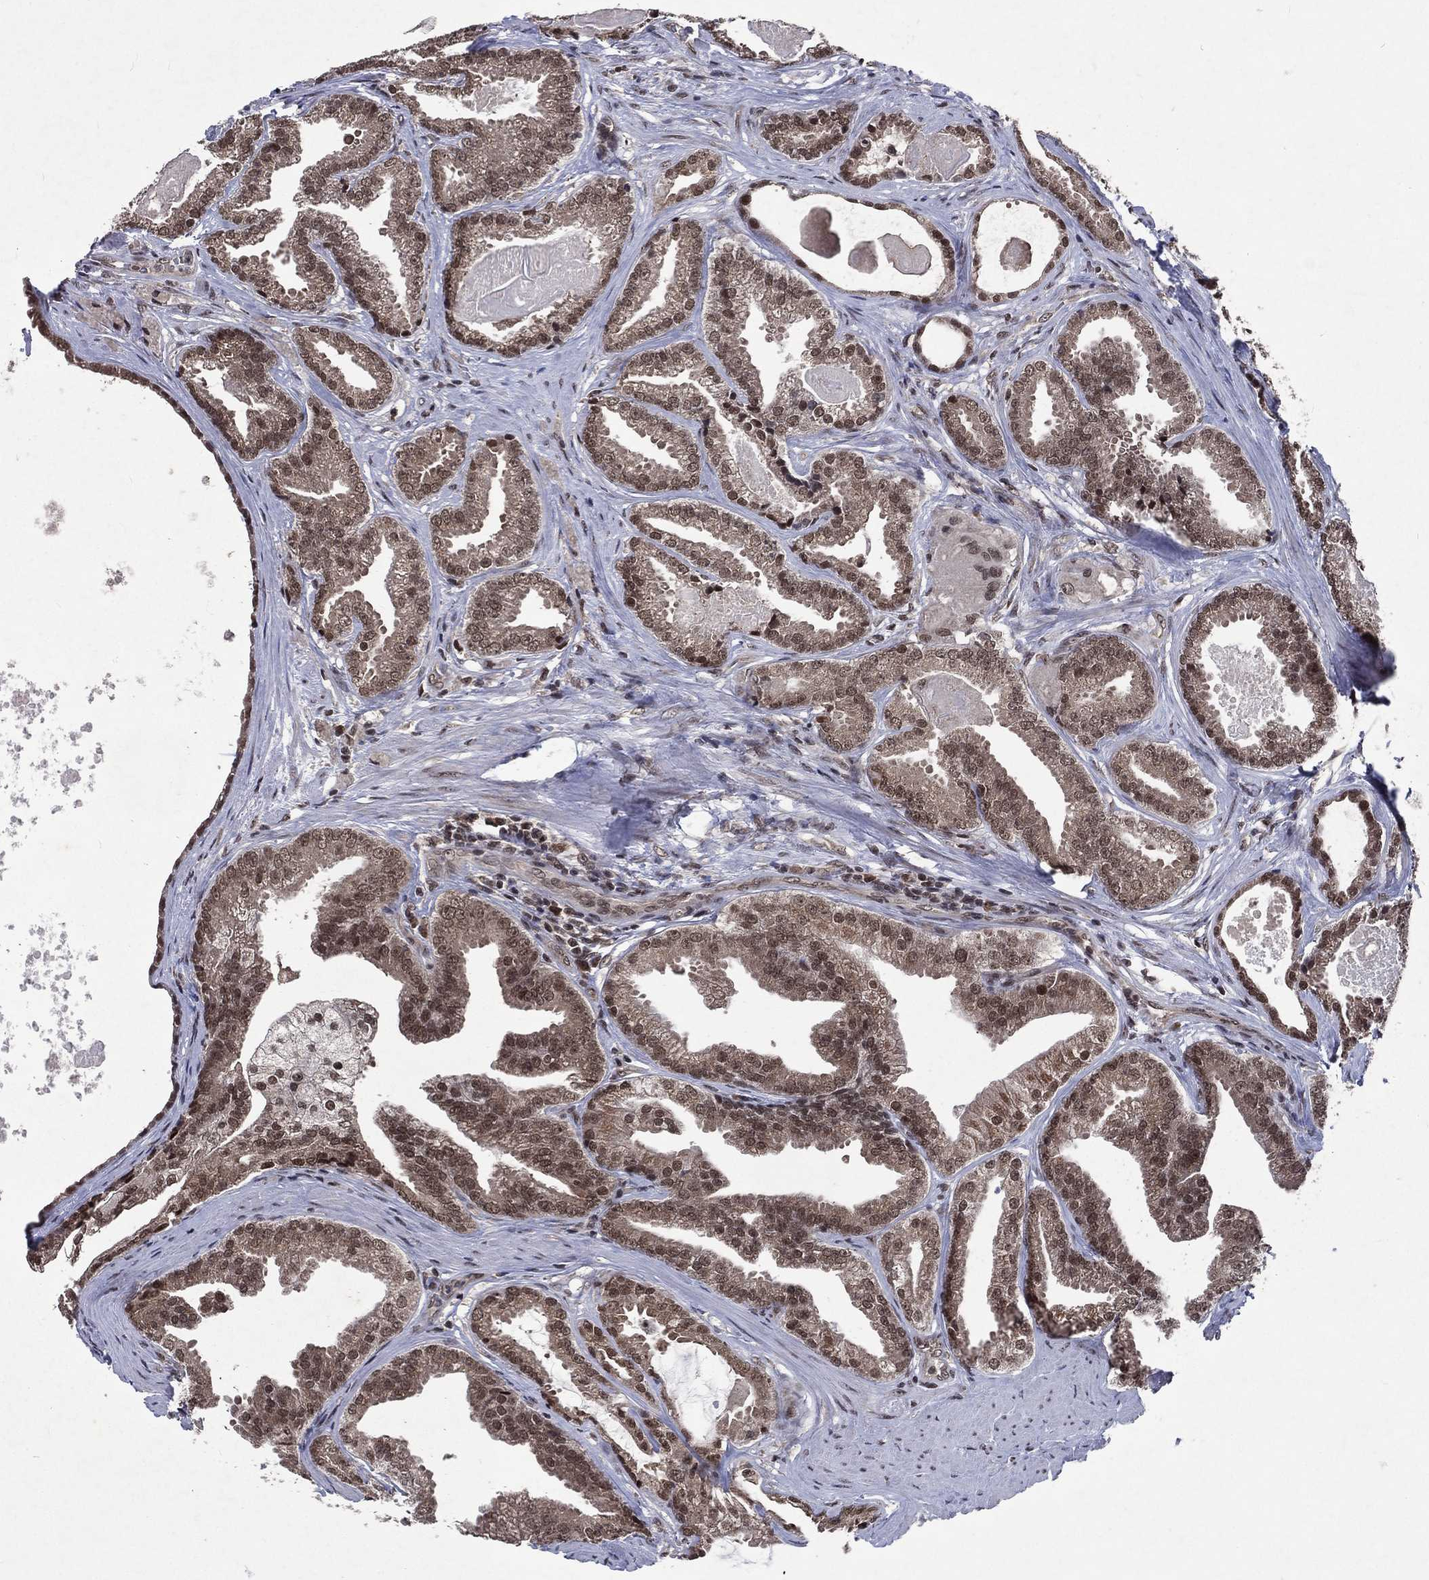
{"staining": {"intensity": "moderate", "quantity": ">75%", "location": "cytoplasmic/membranous,nuclear"}, "tissue": "prostate cancer", "cell_type": "Tumor cells", "image_type": "cancer", "snomed": [{"axis": "morphology", "description": "Adenocarcinoma, NOS"}, {"axis": "morphology", "description": "Adenocarcinoma, High grade"}, {"axis": "topography", "description": "Prostate"}], "caption": "Human prostate adenocarcinoma stained with a protein marker displays moderate staining in tumor cells.", "gene": "DMAP1", "patient": {"sex": "male", "age": 64}}